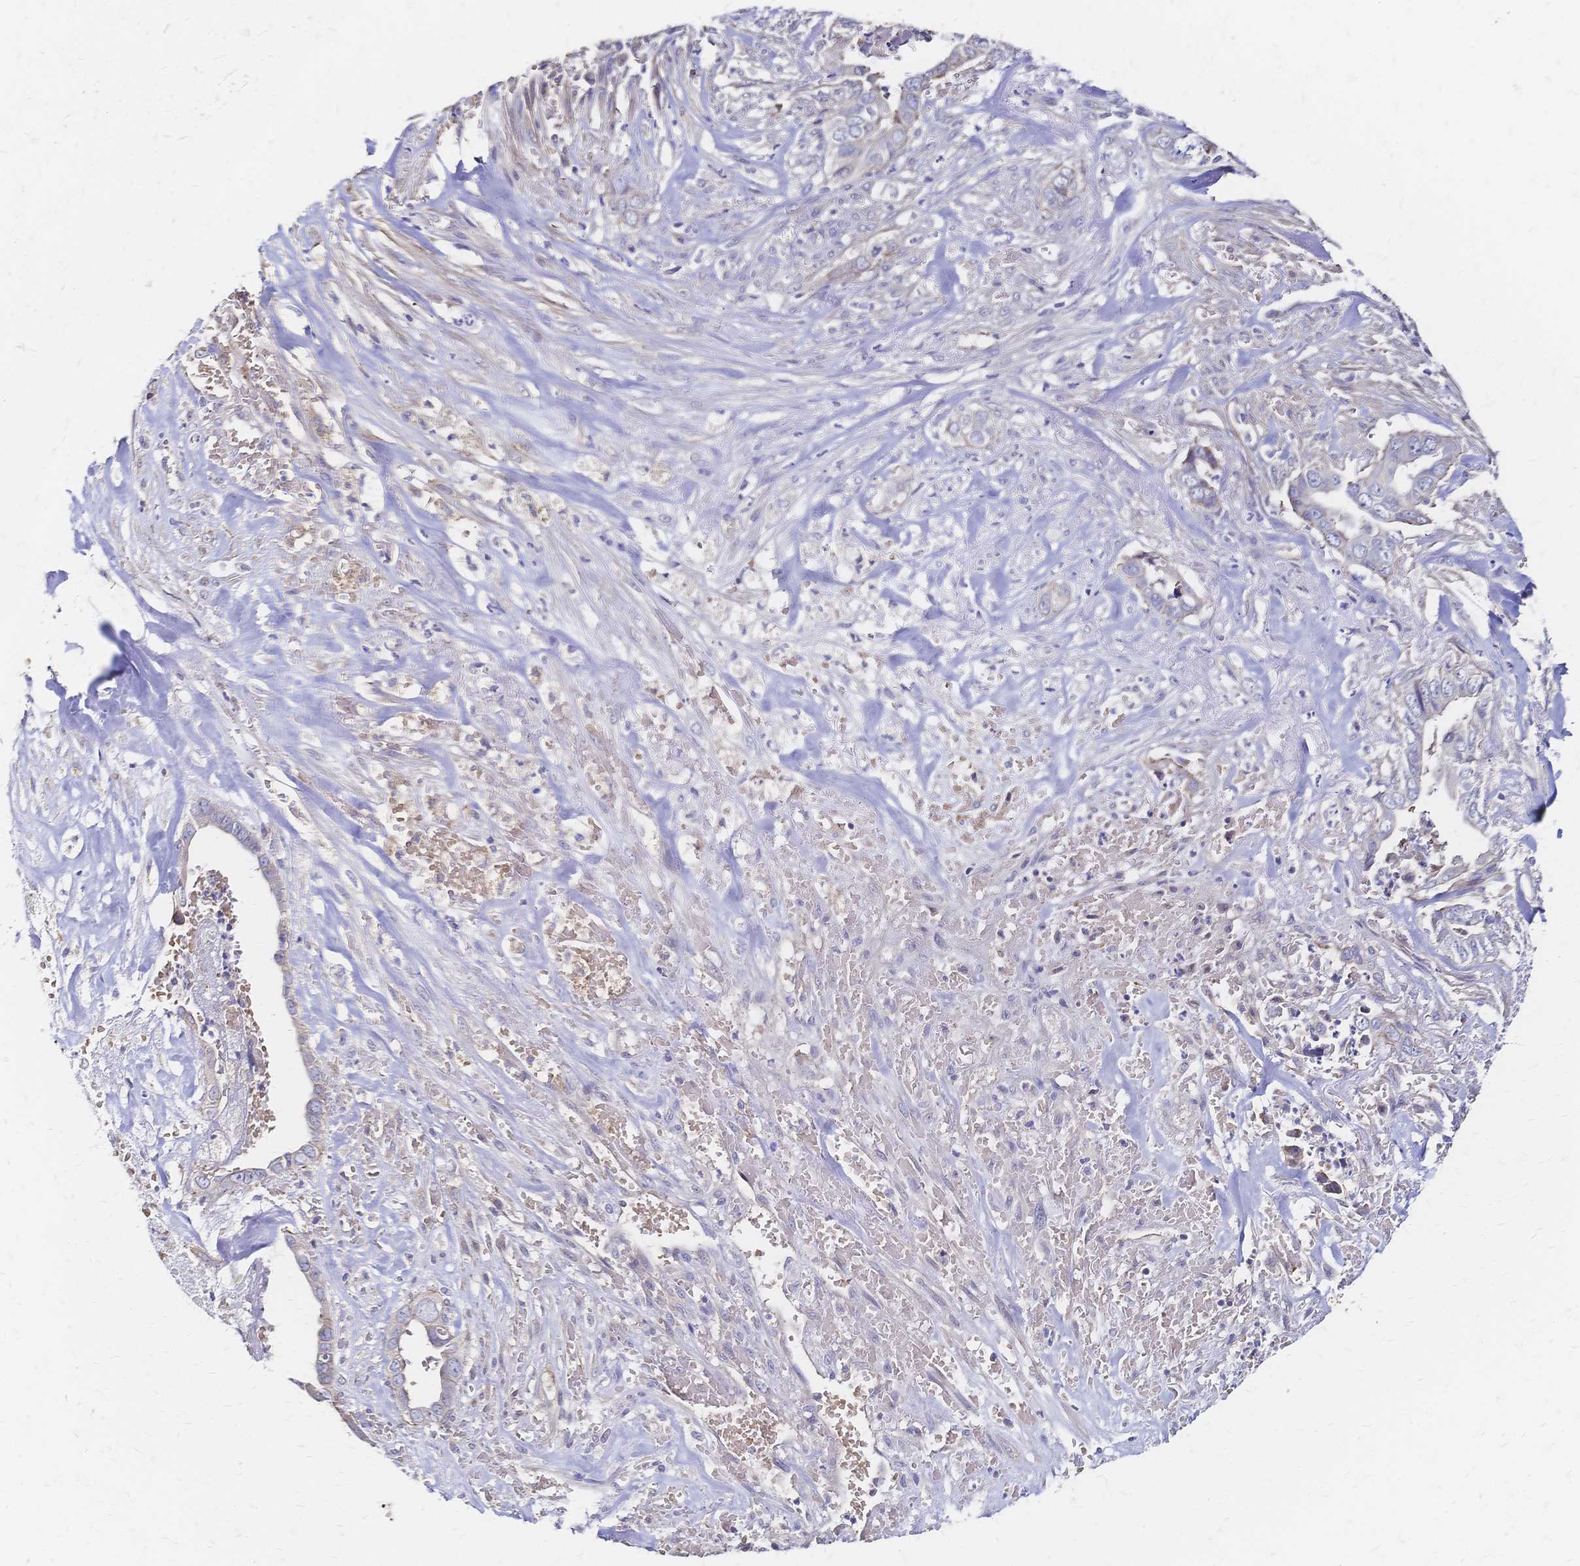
{"staining": {"intensity": "negative", "quantity": "none", "location": "none"}, "tissue": "liver cancer", "cell_type": "Tumor cells", "image_type": "cancer", "snomed": [{"axis": "morphology", "description": "Cholangiocarcinoma"}, {"axis": "topography", "description": "Liver"}], "caption": "IHC of human cholangiocarcinoma (liver) shows no positivity in tumor cells. (DAB (3,3'-diaminobenzidine) immunohistochemistry visualized using brightfield microscopy, high magnification).", "gene": "SLC5A1", "patient": {"sex": "female", "age": 79}}